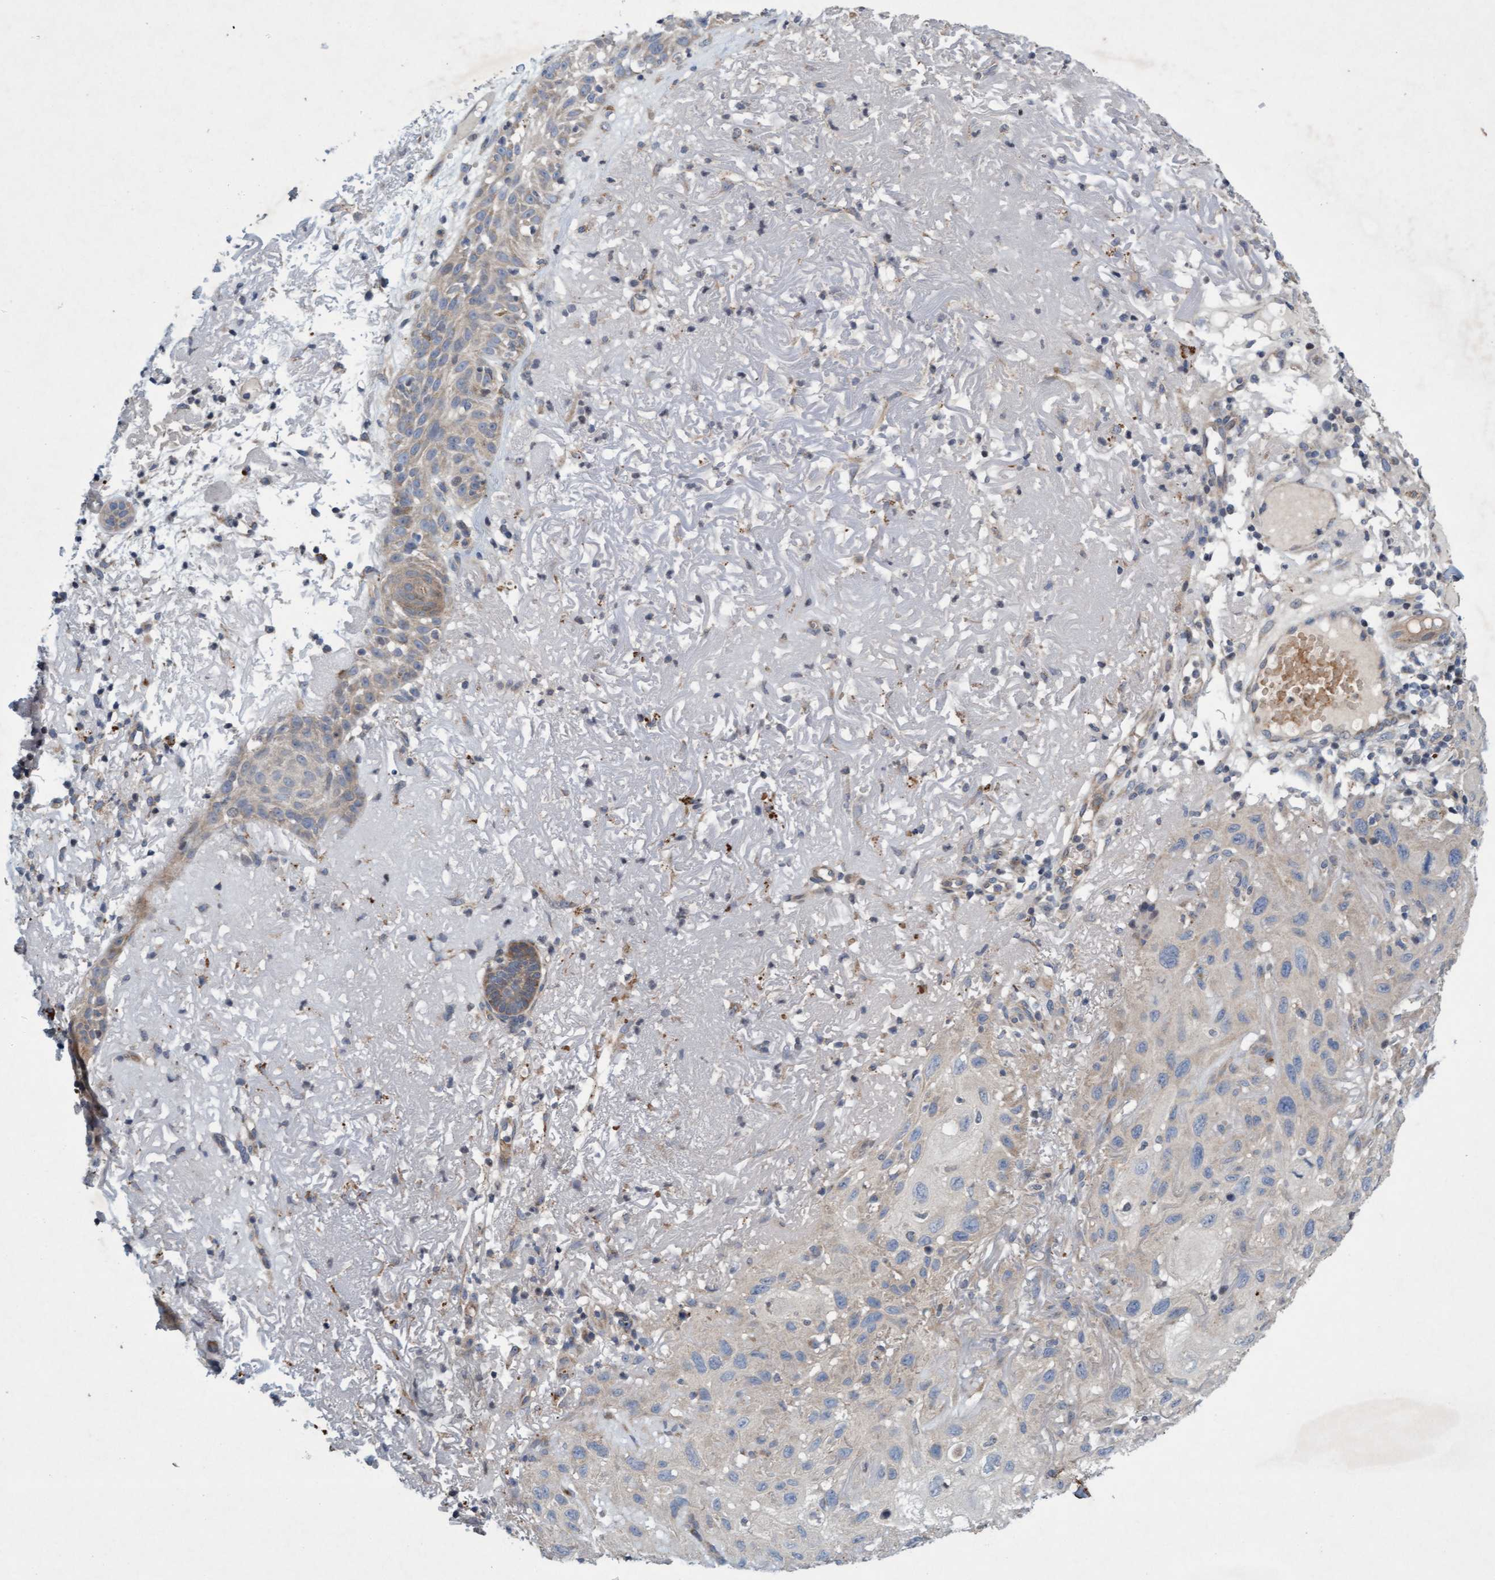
{"staining": {"intensity": "weak", "quantity": "<25%", "location": "cytoplasmic/membranous"}, "tissue": "skin cancer", "cell_type": "Tumor cells", "image_type": "cancer", "snomed": [{"axis": "morphology", "description": "Squamous cell carcinoma, NOS"}, {"axis": "topography", "description": "Skin"}], "caption": "Immunohistochemistry histopathology image of neoplastic tissue: squamous cell carcinoma (skin) stained with DAB (3,3'-diaminobenzidine) demonstrates no significant protein positivity in tumor cells.", "gene": "DDHD2", "patient": {"sex": "female", "age": 96}}